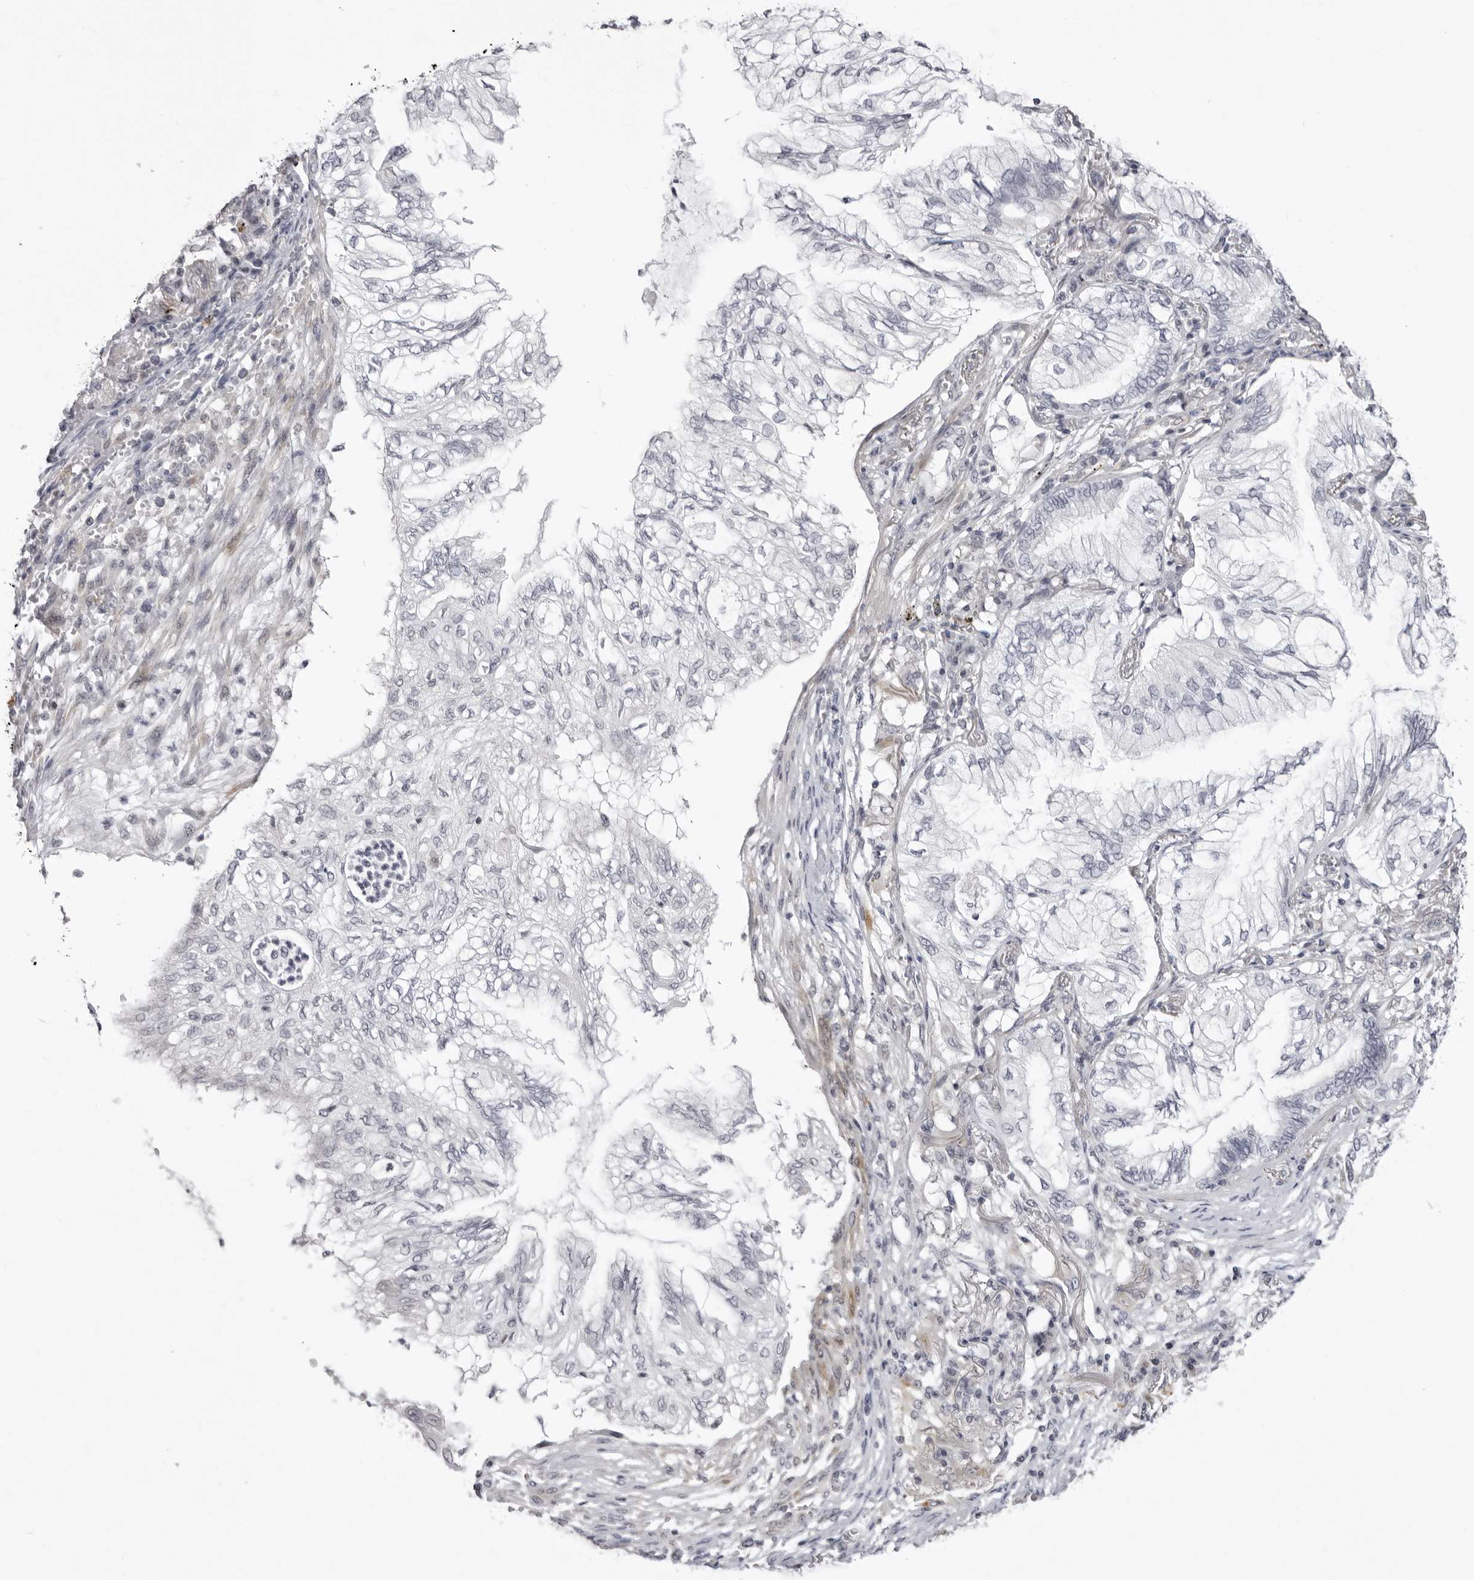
{"staining": {"intensity": "negative", "quantity": "none", "location": "none"}, "tissue": "lung cancer", "cell_type": "Tumor cells", "image_type": "cancer", "snomed": [{"axis": "morphology", "description": "Adenocarcinoma, NOS"}, {"axis": "topography", "description": "Lung"}], "caption": "Immunohistochemistry photomicrograph of lung cancer stained for a protein (brown), which demonstrates no staining in tumor cells.", "gene": "SUGCT", "patient": {"sex": "female", "age": 70}}